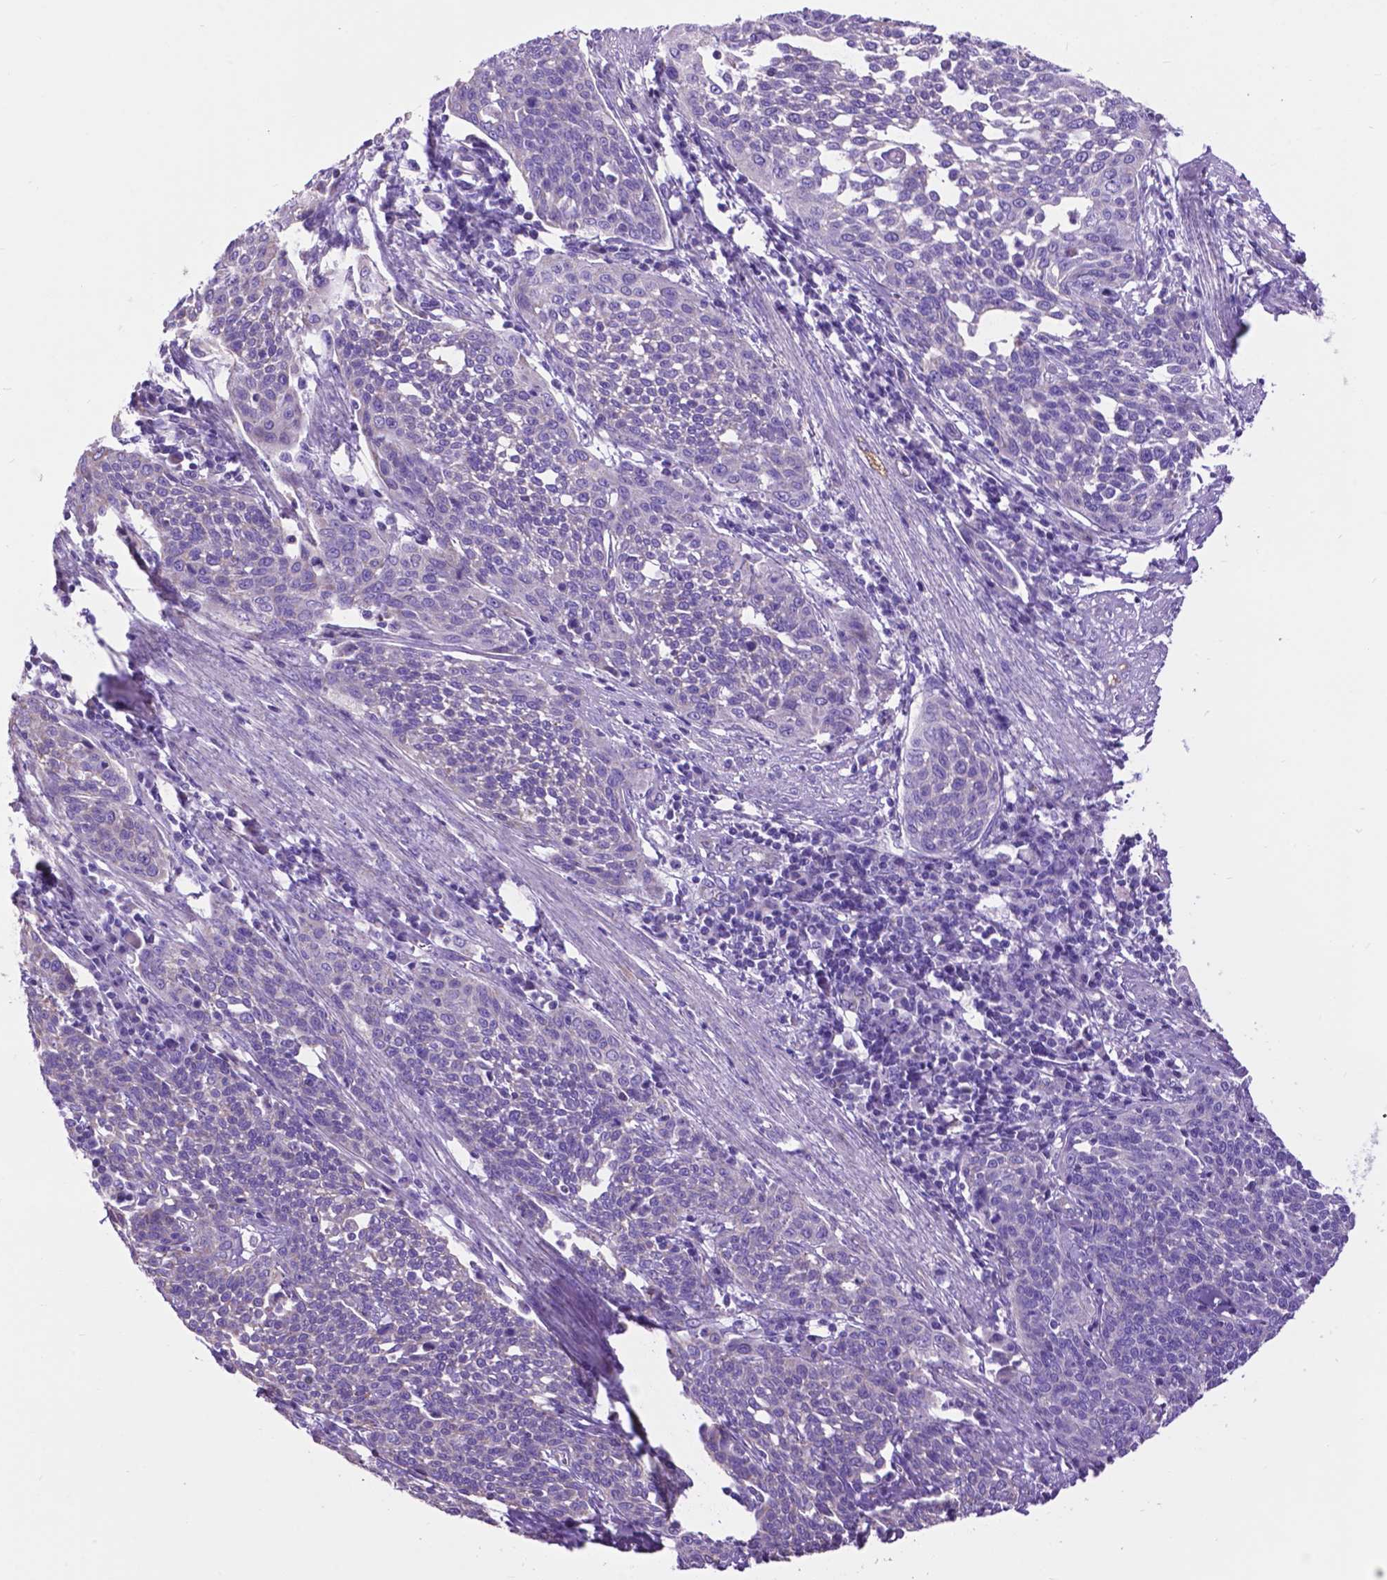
{"staining": {"intensity": "negative", "quantity": "none", "location": "none"}, "tissue": "cervical cancer", "cell_type": "Tumor cells", "image_type": "cancer", "snomed": [{"axis": "morphology", "description": "Squamous cell carcinoma, NOS"}, {"axis": "topography", "description": "Cervix"}], "caption": "Immunohistochemistry (IHC) photomicrograph of neoplastic tissue: human squamous cell carcinoma (cervical) stained with DAB exhibits no significant protein positivity in tumor cells.", "gene": "TMEM121B", "patient": {"sex": "female", "age": 34}}